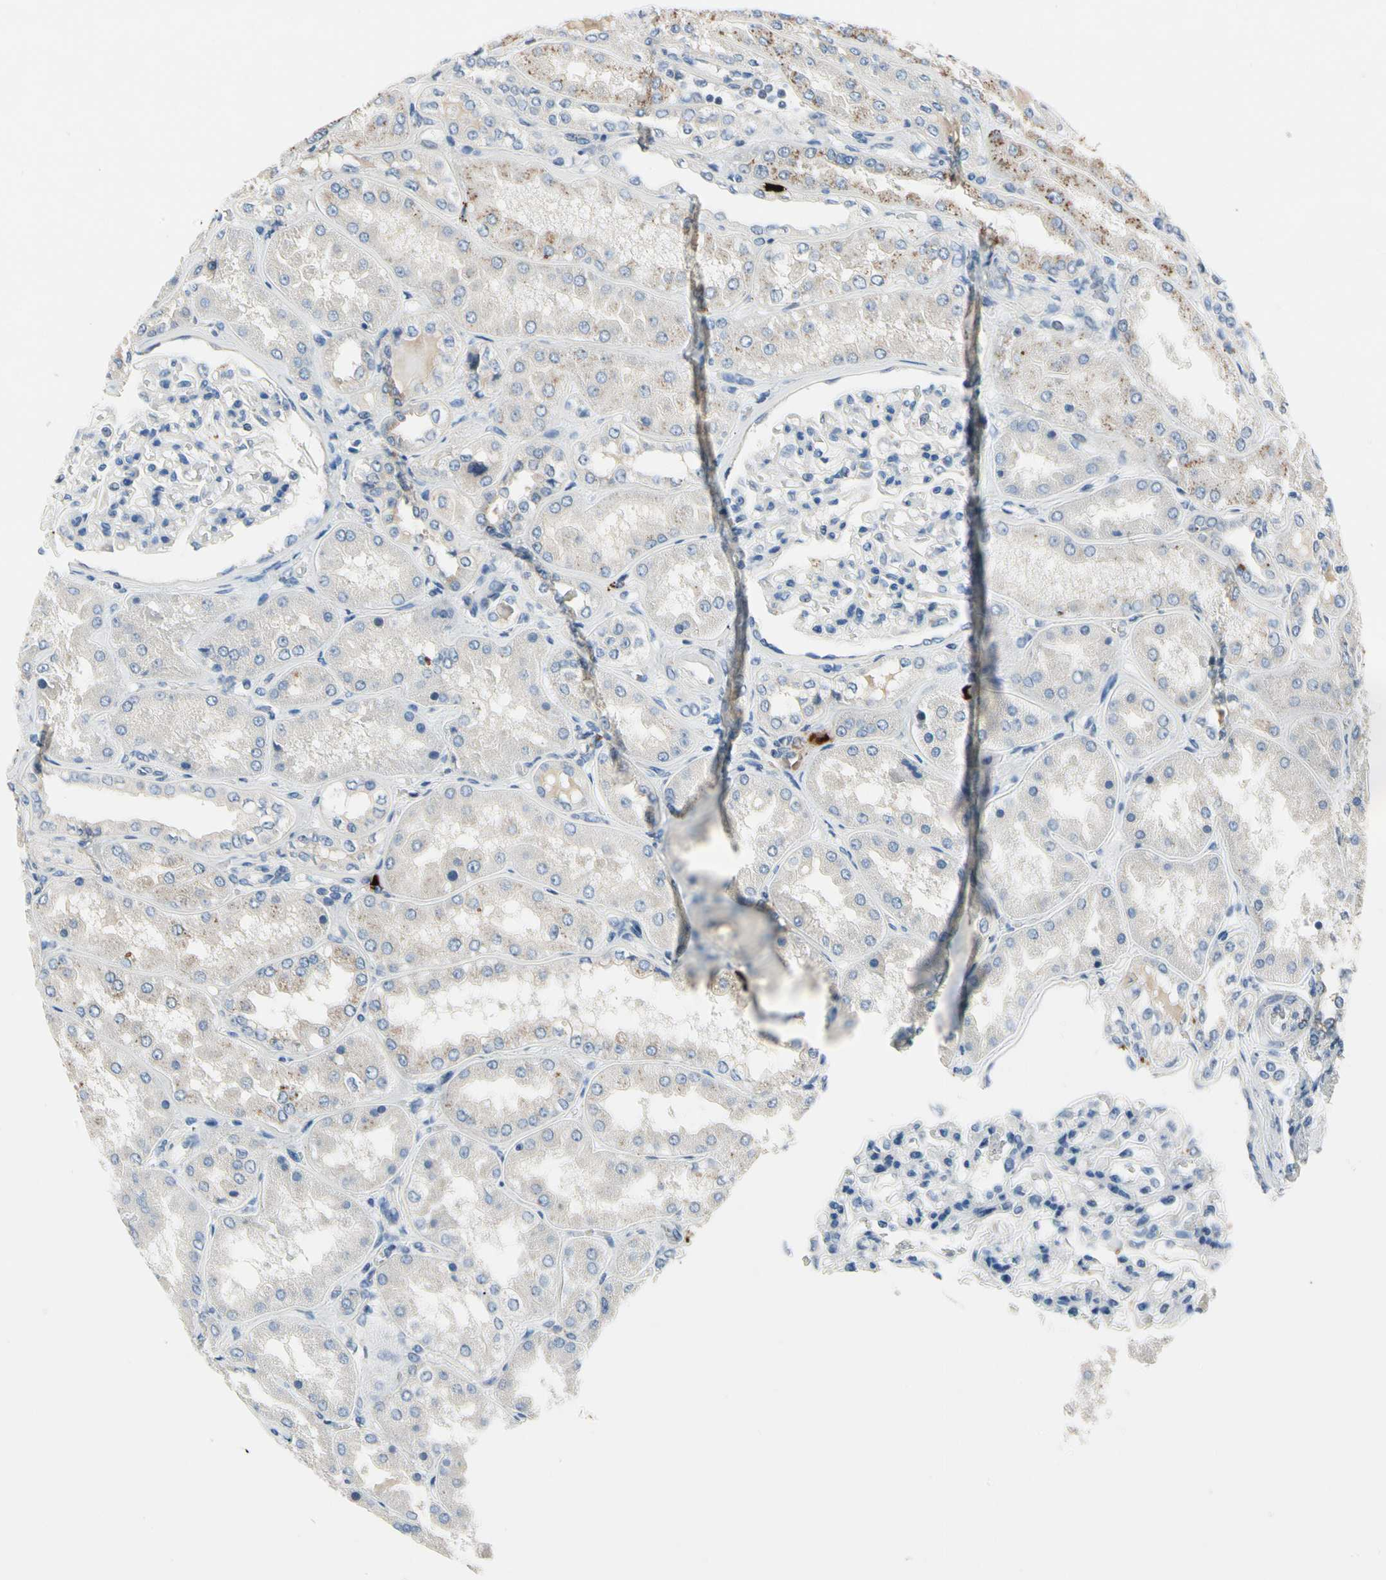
{"staining": {"intensity": "negative", "quantity": "none", "location": "none"}, "tissue": "kidney", "cell_type": "Cells in glomeruli", "image_type": "normal", "snomed": [{"axis": "morphology", "description": "Normal tissue, NOS"}, {"axis": "topography", "description": "Kidney"}], "caption": "A high-resolution photomicrograph shows IHC staining of normal kidney, which exhibits no significant positivity in cells in glomeruli.", "gene": "CPA3", "patient": {"sex": "female", "age": 56}}